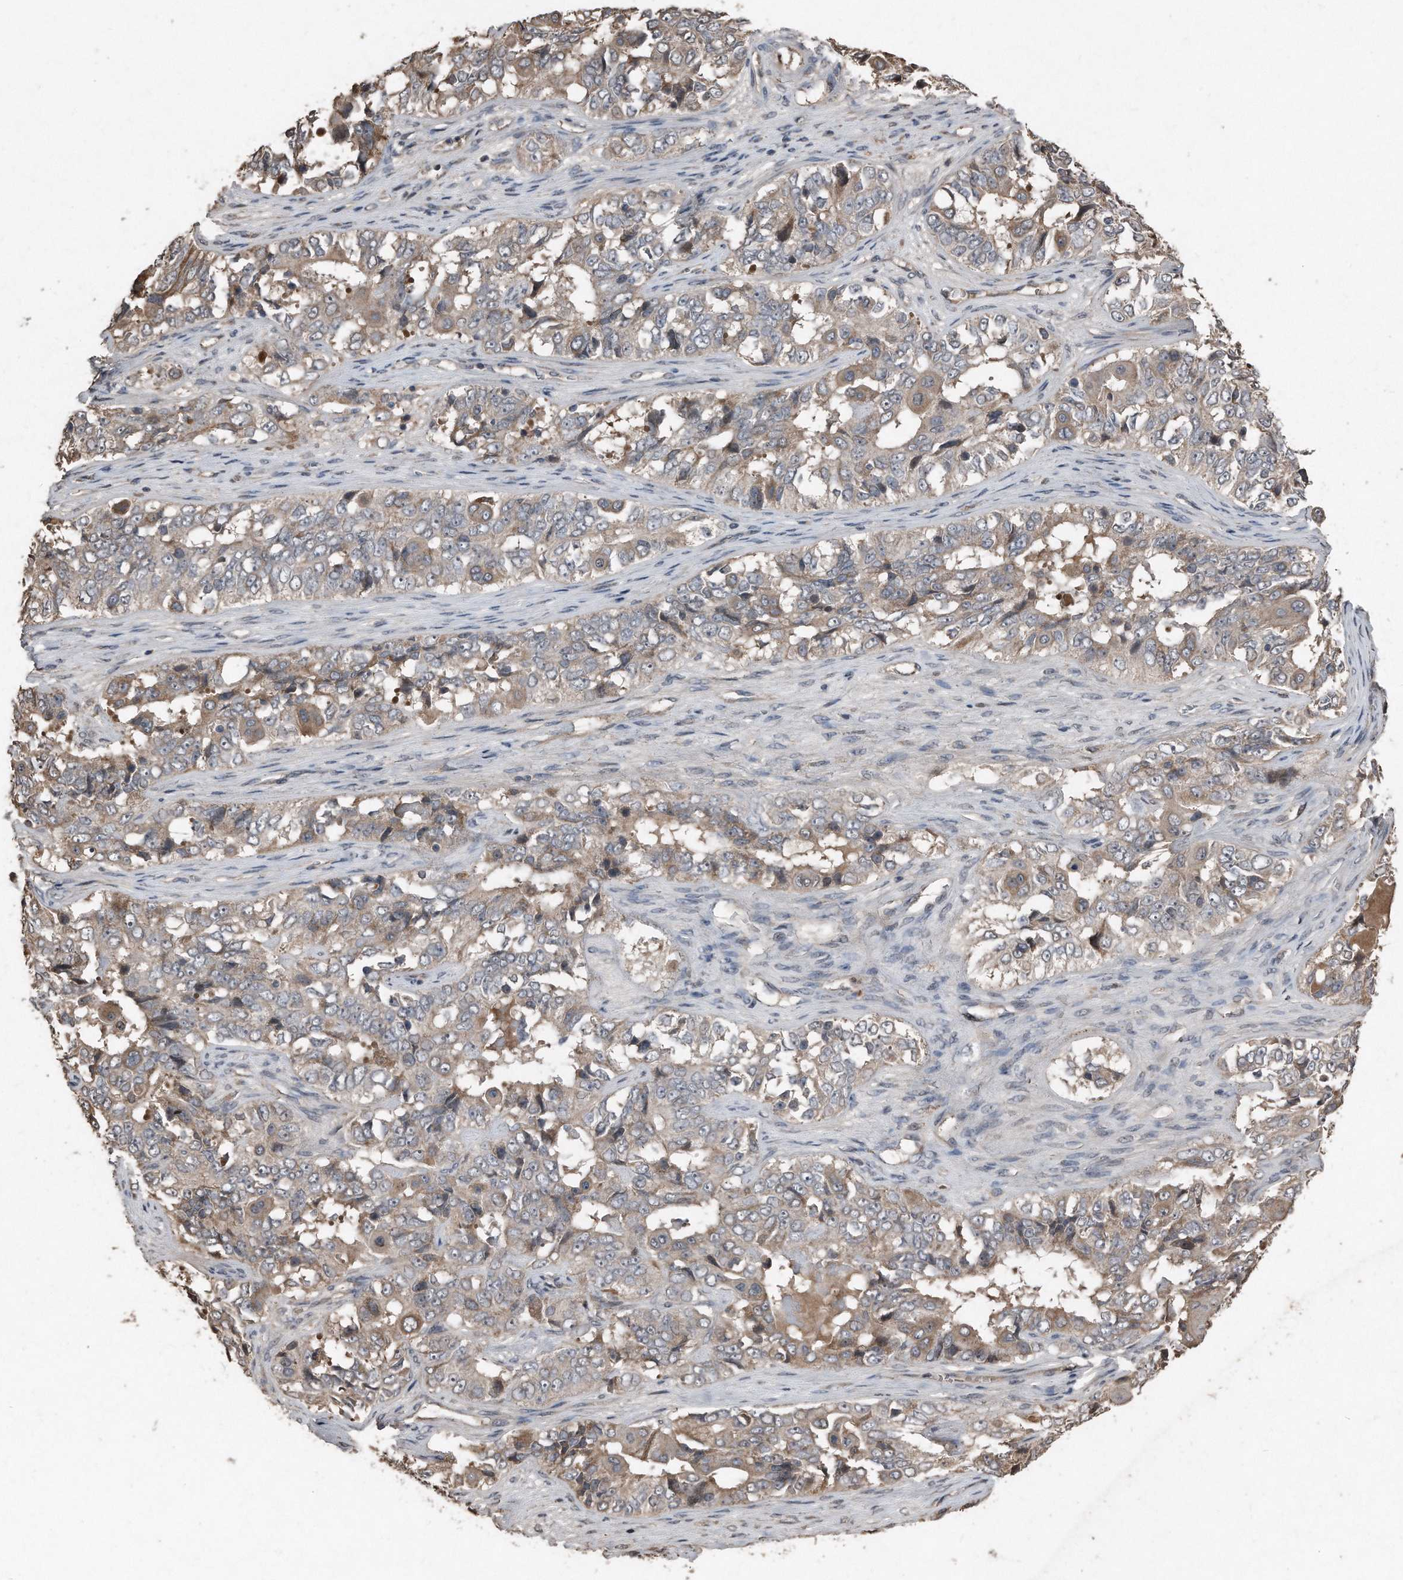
{"staining": {"intensity": "weak", "quantity": "25%-75%", "location": "cytoplasmic/membranous"}, "tissue": "ovarian cancer", "cell_type": "Tumor cells", "image_type": "cancer", "snomed": [{"axis": "morphology", "description": "Carcinoma, endometroid"}, {"axis": "topography", "description": "Ovary"}], "caption": "High-magnification brightfield microscopy of ovarian cancer stained with DAB (3,3'-diaminobenzidine) (brown) and counterstained with hematoxylin (blue). tumor cells exhibit weak cytoplasmic/membranous staining is present in about25%-75% of cells.", "gene": "ANKRD10", "patient": {"sex": "female", "age": 51}}